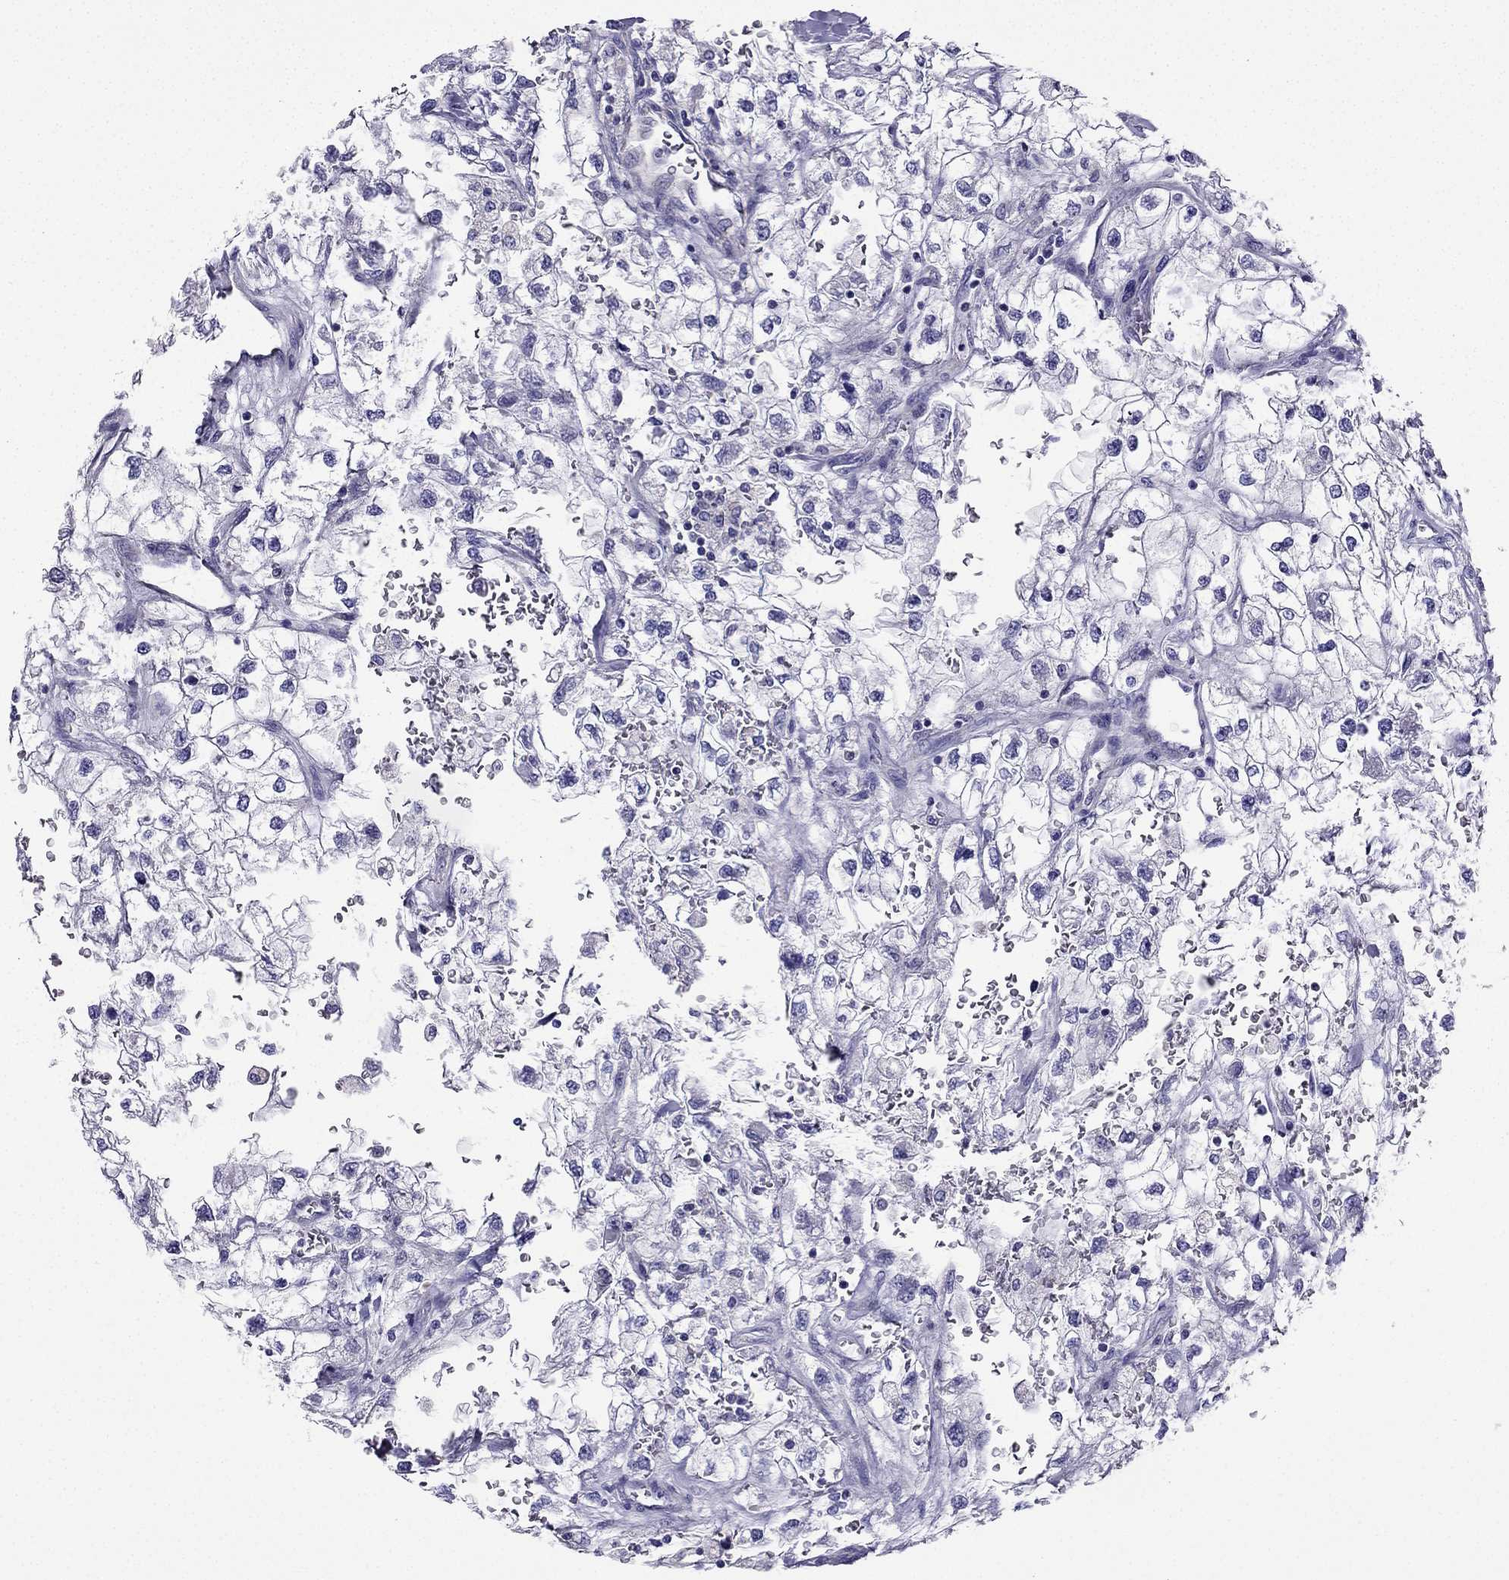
{"staining": {"intensity": "negative", "quantity": "none", "location": "none"}, "tissue": "renal cancer", "cell_type": "Tumor cells", "image_type": "cancer", "snomed": [{"axis": "morphology", "description": "Adenocarcinoma, NOS"}, {"axis": "topography", "description": "Kidney"}], "caption": "Renal adenocarcinoma was stained to show a protein in brown. There is no significant positivity in tumor cells. (IHC, brightfield microscopy, high magnification).", "gene": "KIF5A", "patient": {"sex": "male", "age": 59}}